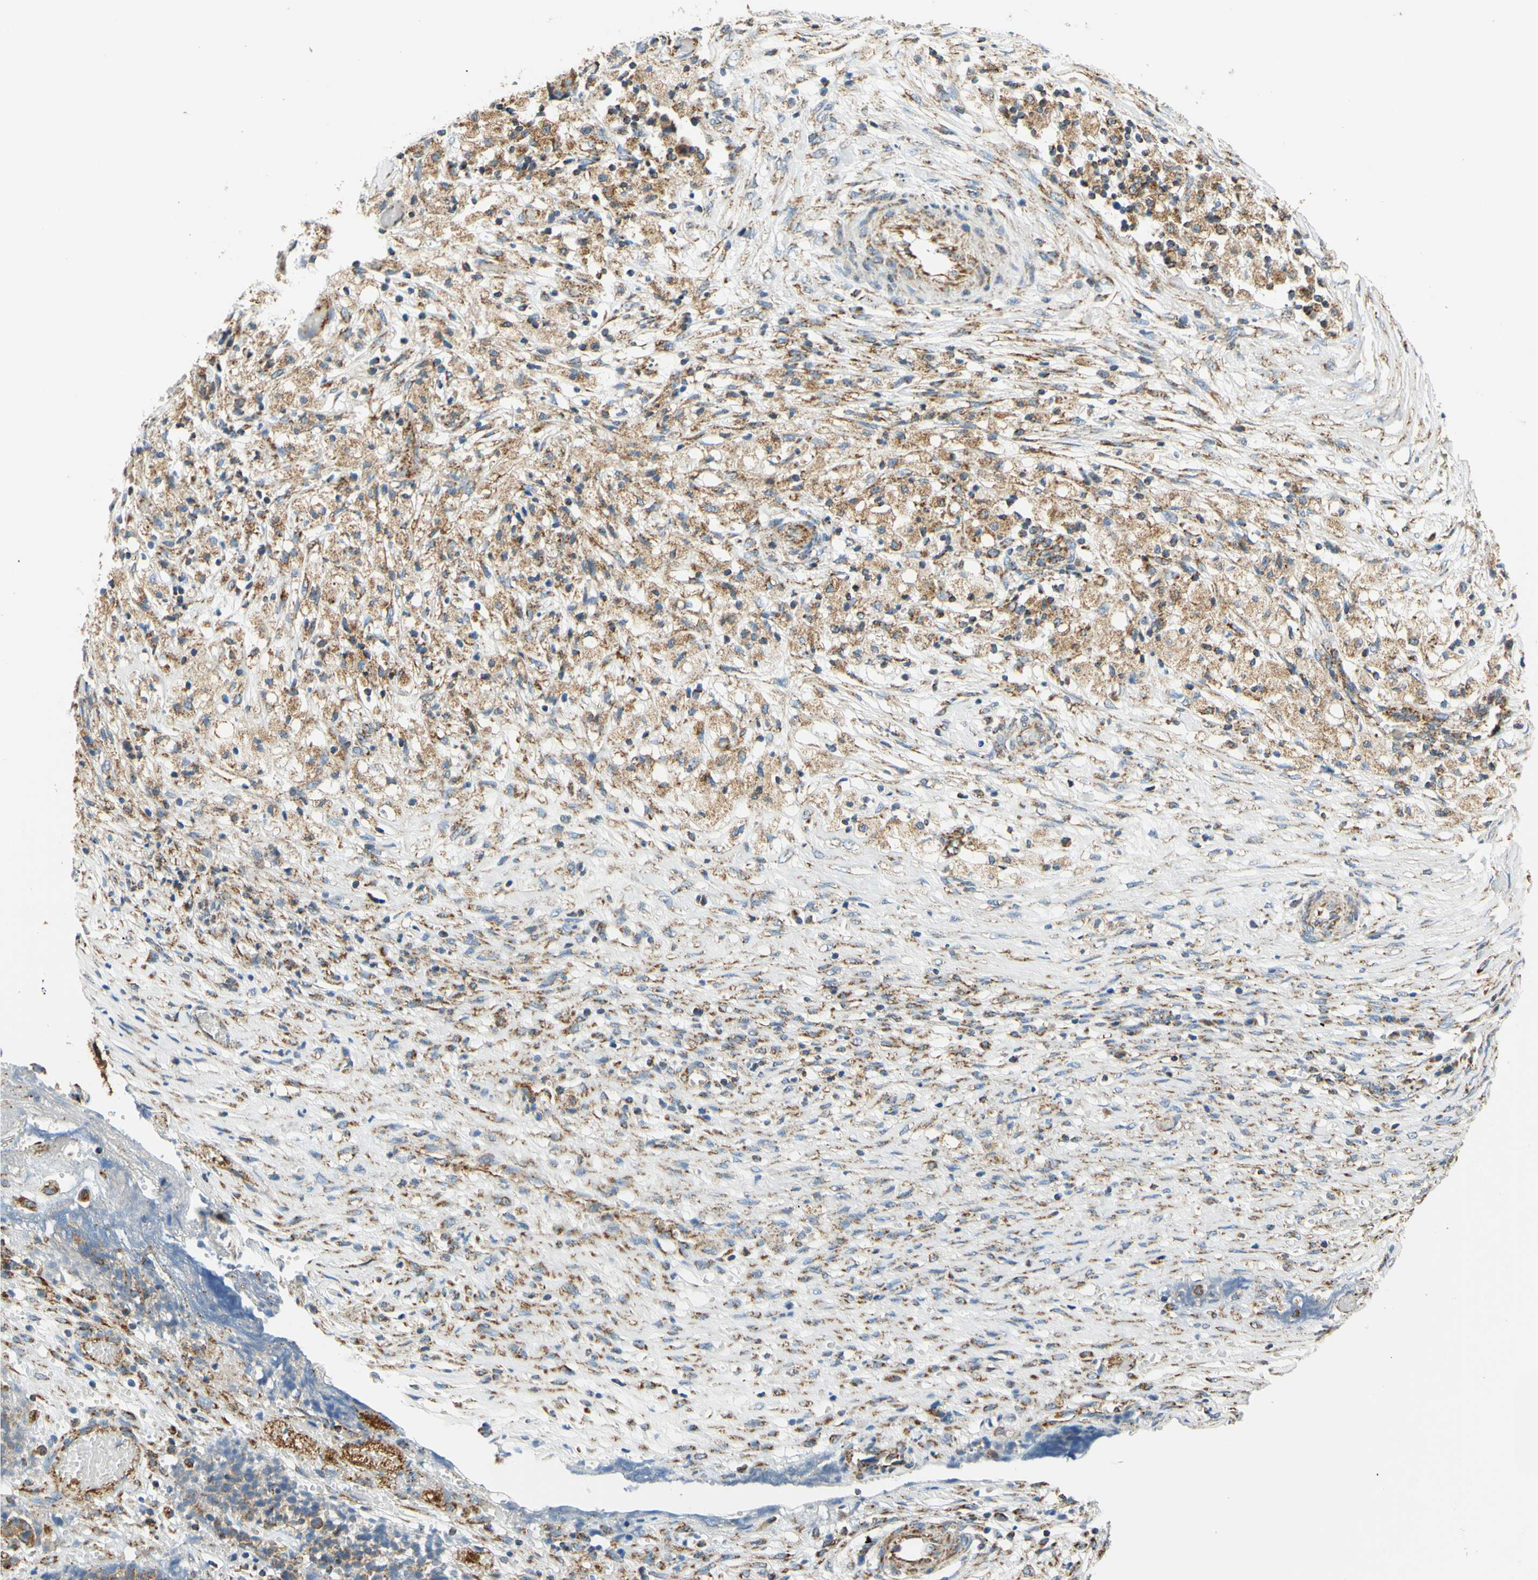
{"staining": {"intensity": "strong", "quantity": ">75%", "location": "cytoplasmic/membranous"}, "tissue": "ovarian cancer", "cell_type": "Tumor cells", "image_type": "cancer", "snomed": [{"axis": "morphology", "description": "Carcinoma, endometroid"}, {"axis": "topography", "description": "Ovary"}], "caption": "An image of endometroid carcinoma (ovarian) stained for a protein shows strong cytoplasmic/membranous brown staining in tumor cells.", "gene": "MAVS", "patient": {"sex": "female", "age": 42}}